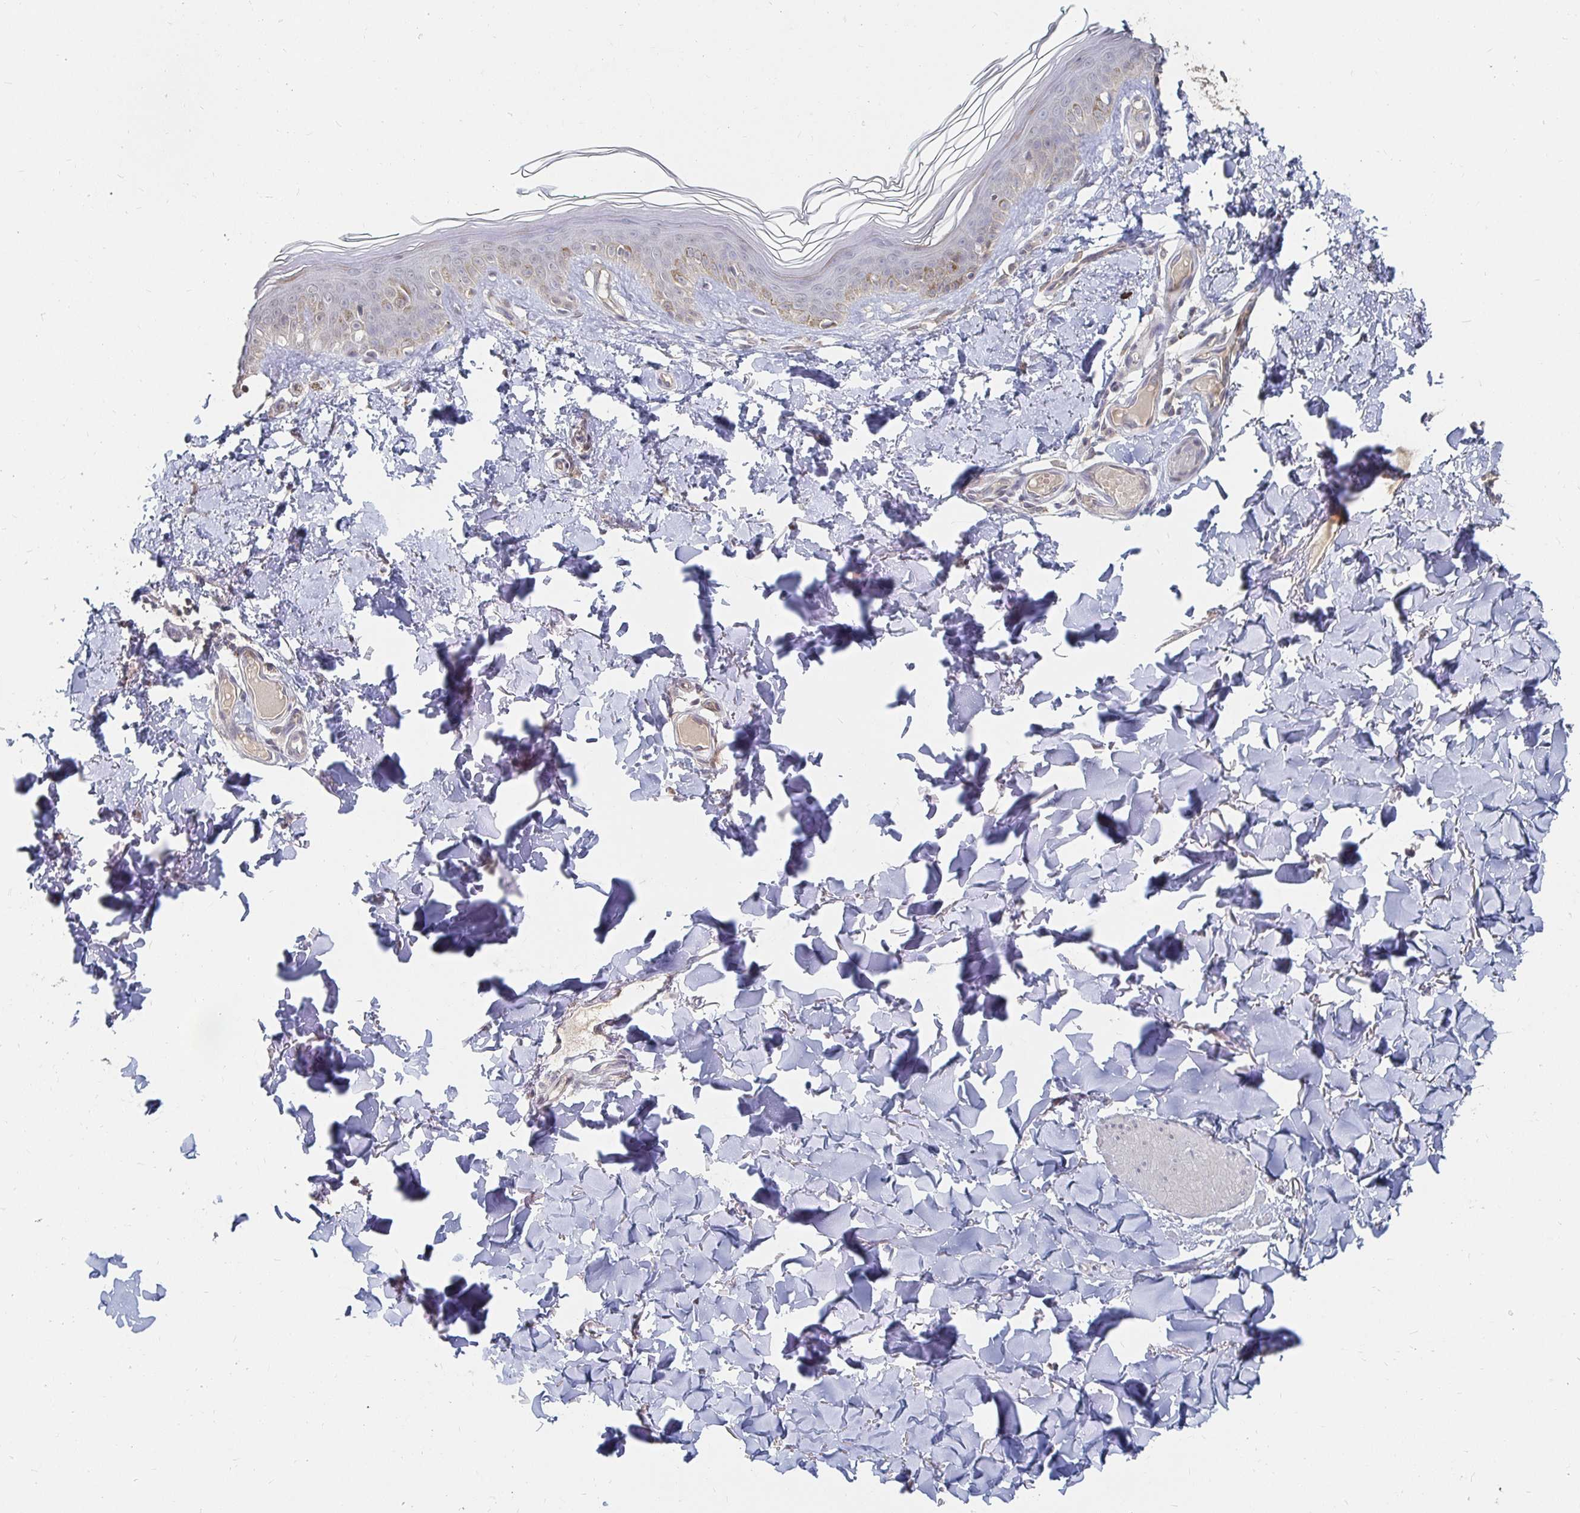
{"staining": {"intensity": "weak", "quantity": ">75%", "location": "nuclear"}, "tissue": "skin", "cell_type": "Fibroblasts", "image_type": "normal", "snomed": [{"axis": "morphology", "description": "Normal tissue, NOS"}, {"axis": "topography", "description": "Skin"}, {"axis": "topography", "description": "Peripheral nerve tissue"}], "caption": "Skin stained with IHC shows weak nuclear expression in about >75% of fibroblasts.", "gene": "MEIS1", "patient": {"sex": "female", "age": 45}}